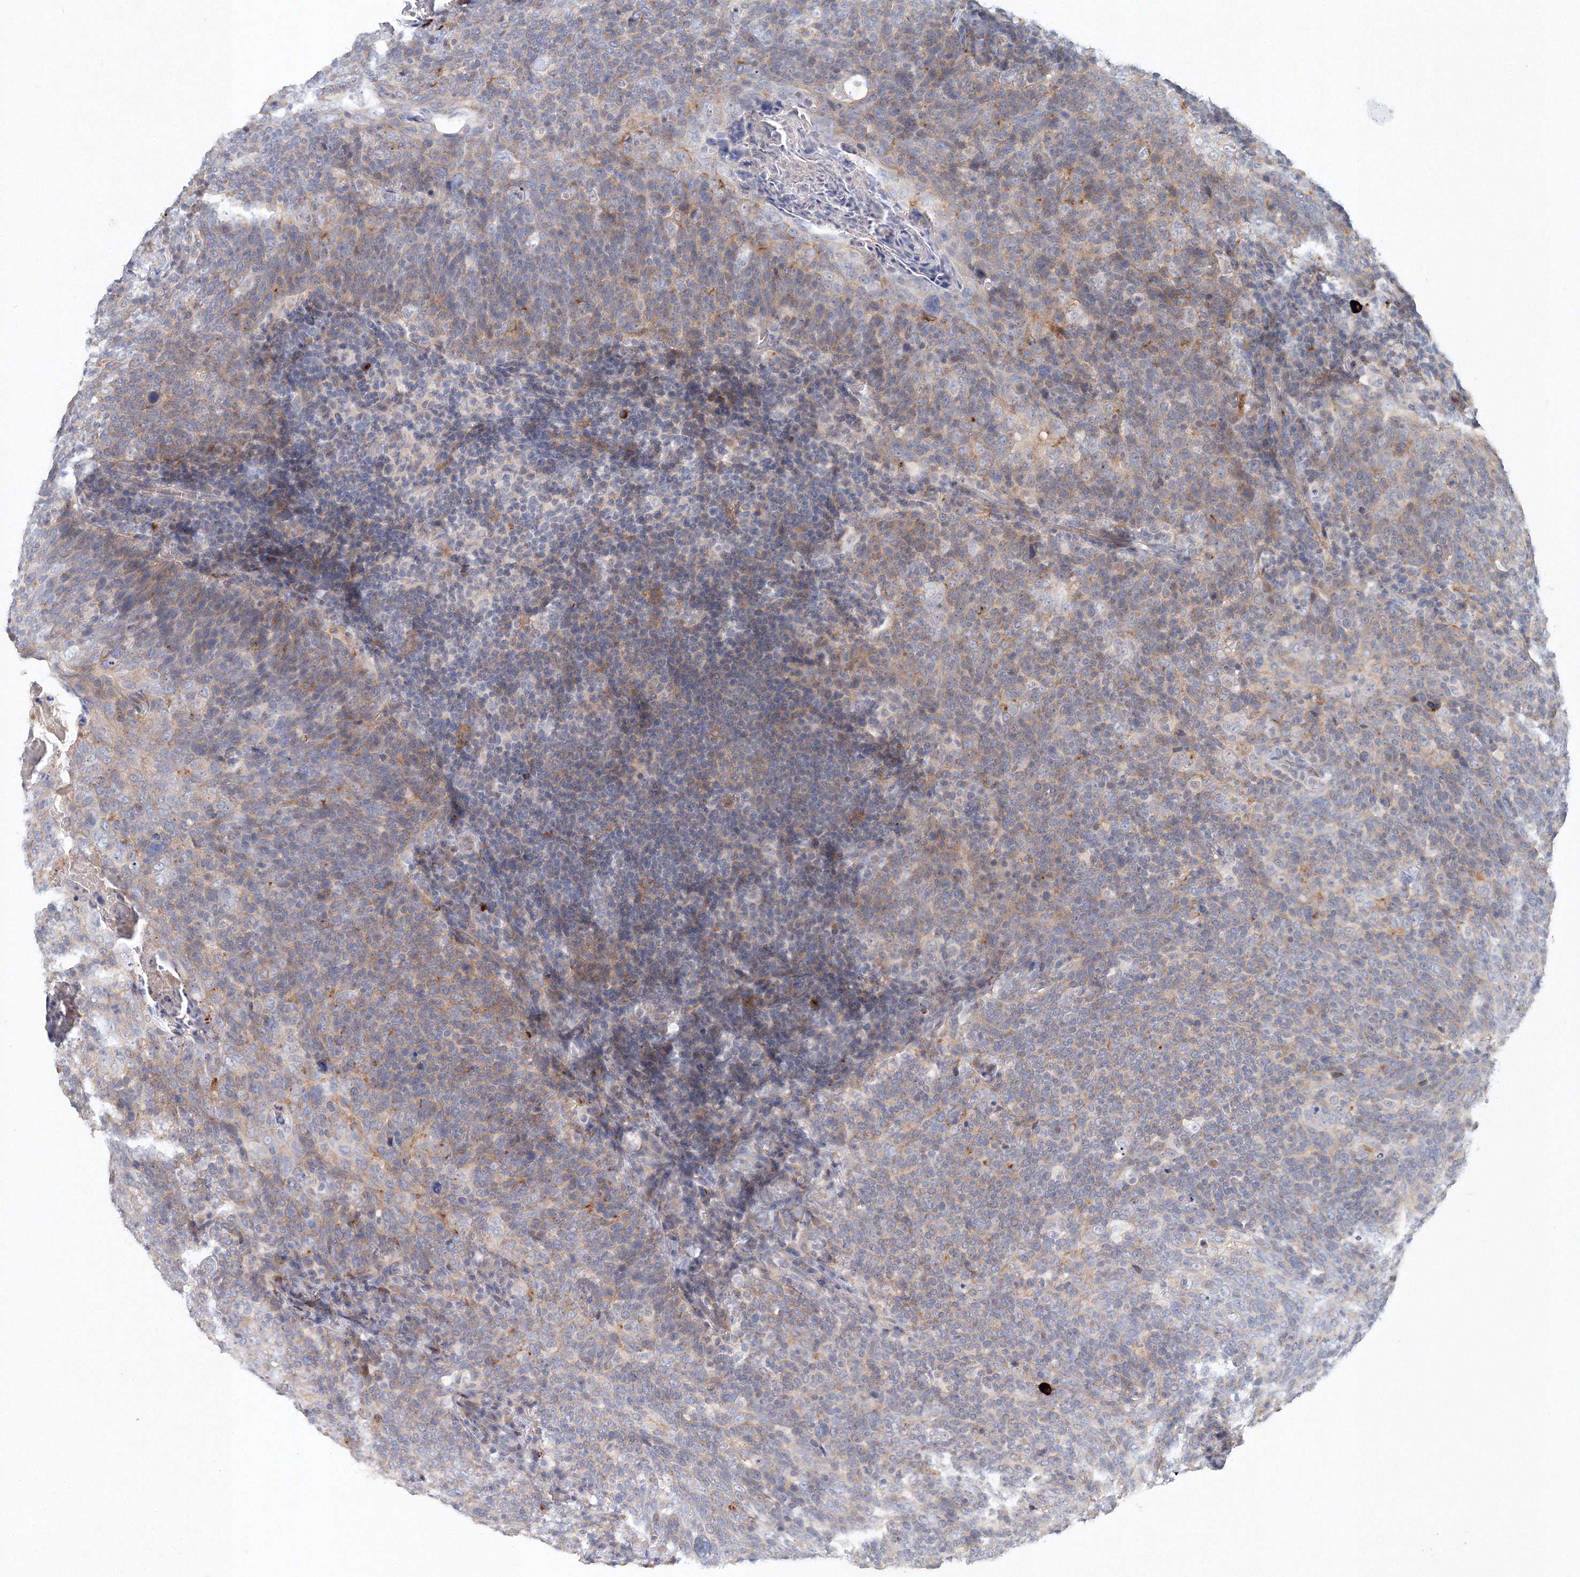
{"staining": {"intensity": "weak", "quantity": "25%-75%", "location": "cytoplasmic/membranous"}, "tissue": "head and neck cancer", "cell_type": "Tumor cells", "image_type": "cancer", "snomed": [{"axis": "morphology", "description": "Squamous cell carcinoma, NOS"}, {"axis": "morphology", "description": "Squamous cell carcinoma, metastatic, NOS"}, {"axis": "topography", "description": "Lymph node"}, {"axis": "topography", "description": "Head-Neck"}], "caption": "About 25%-75% of tumor cells in human metastatic squamous cell carcinoma (head and neck) demonstrate weak cytoplasmic/membranous protein expression as visualized by brown immunohistochemical staining.", "gene": "SH3BP5", "patient": {"sex": "male", "age": 62}}